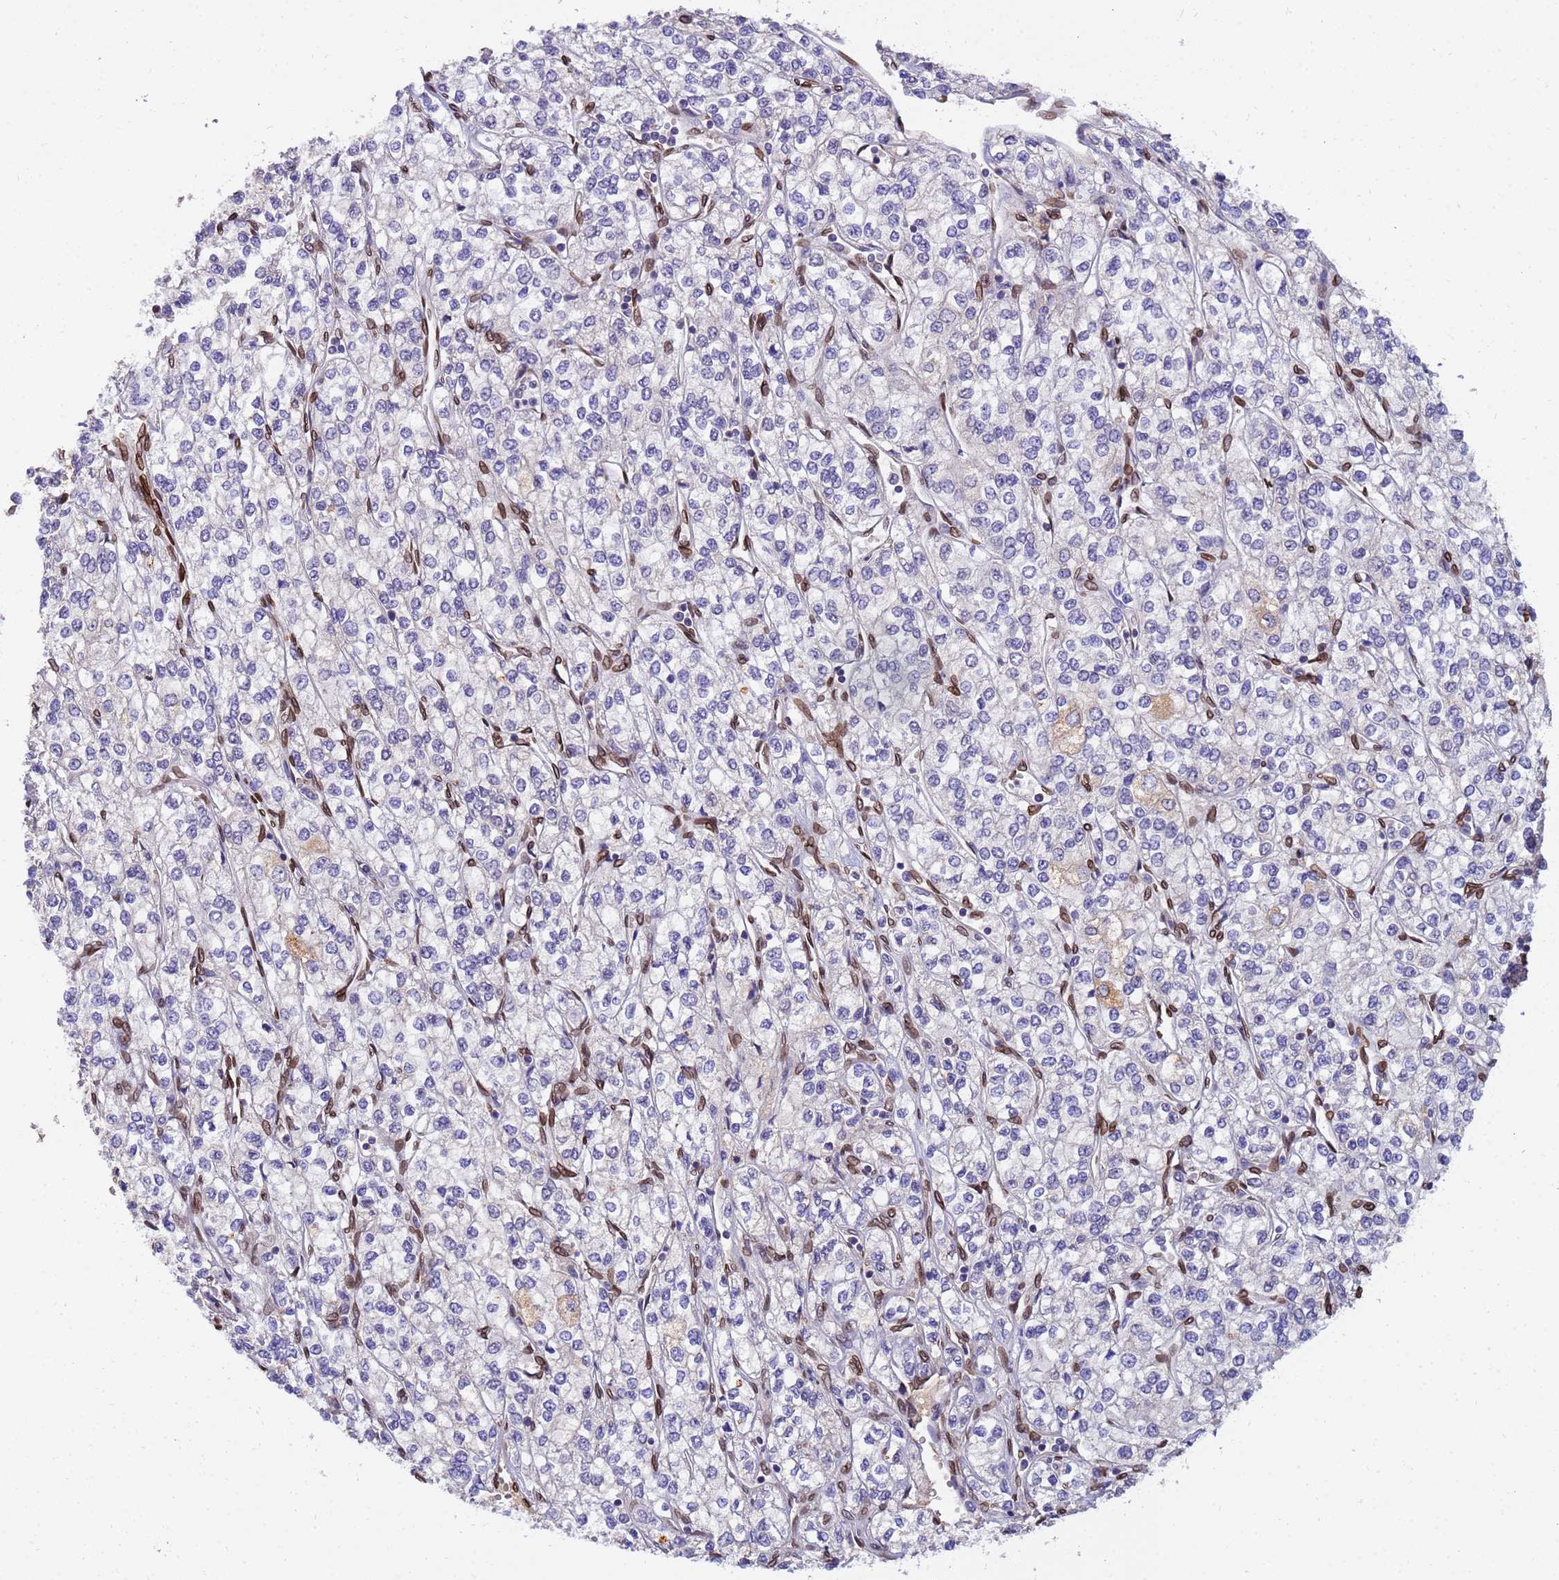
{"staining": {"intensity": "negative", "quantity": "none", "location": "none"}, "tissue": "renal cancer", "cell_type": "Tumor cells", "image_type": "cancer", "snomed": [{"axis": "morphology", "description": "Adenocarcinoma, NOS"}, {"axis": "topography", "description": "Kidney"}], "caption": "IHC photomicrograph of human renal cancer stained for a protein (brown), which exhibits no staining in tumor cells.", "gene": "GPR135", "patient": {"sex": "male", "age": 80}}